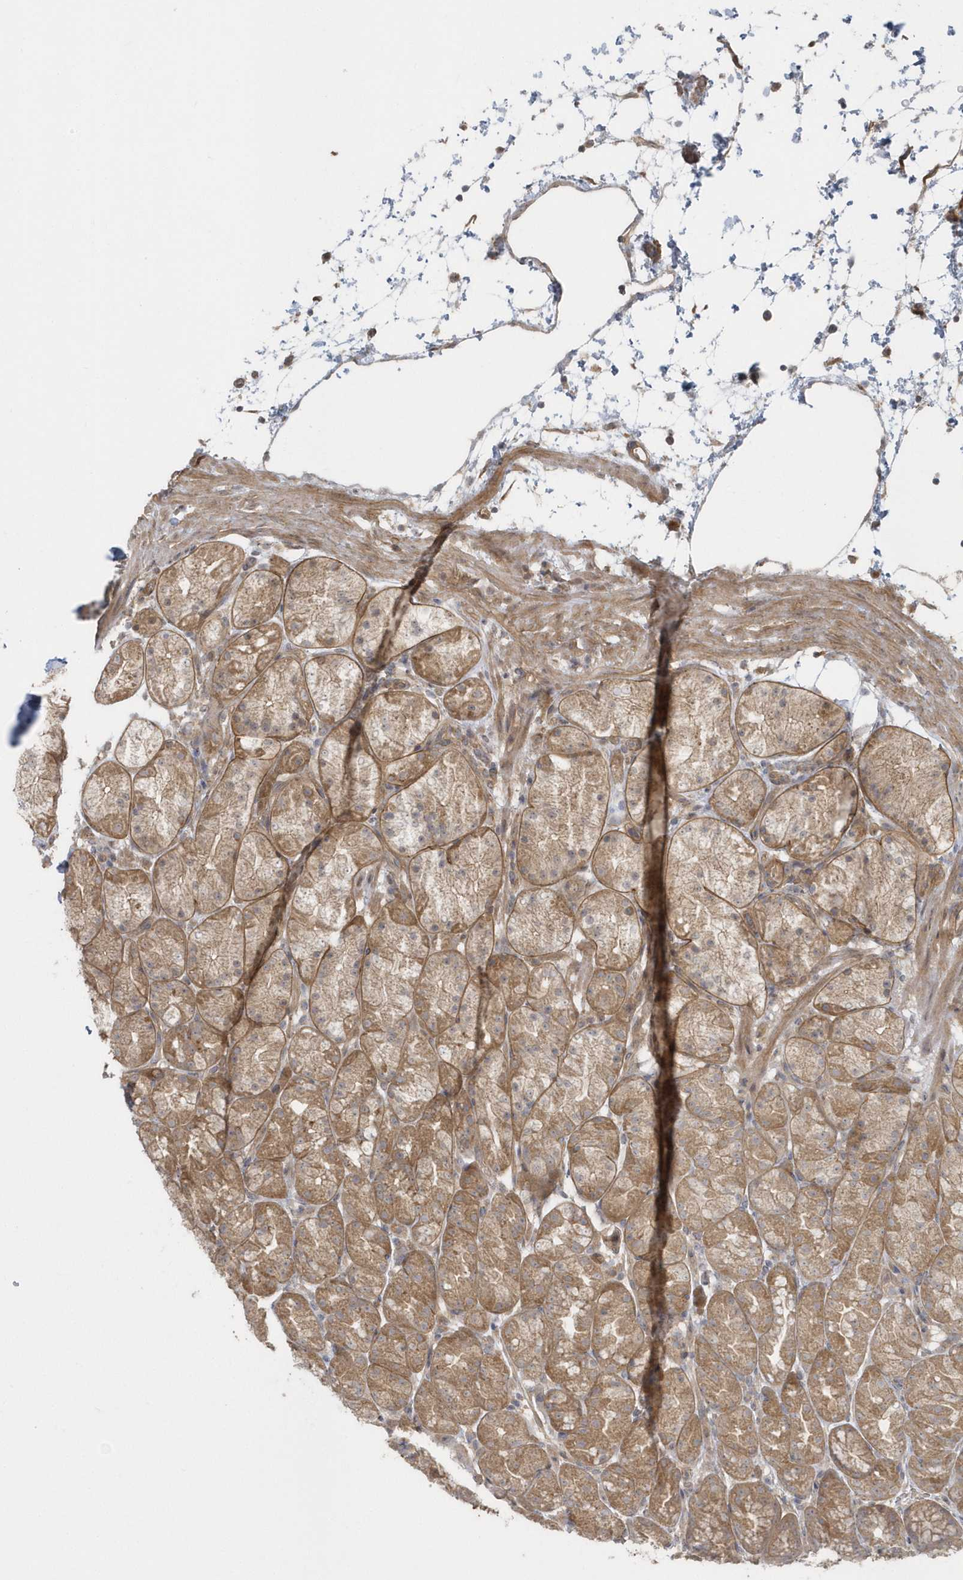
{"staining": {"intensity": "strong", "quantity": "25%-75%", "location": "cytoplasmic/membranous"}, "tissue": "stomach", "cell_type": "Glandular cells", "image_type": "normal", "snomed": [{"axis": "morphology", "description": "Normal tissue, NOS"}, {"axis": "topography", "description": "Stomach, upper"}], "caption": "Protein expression analysis of unremarkable human stomach reveals strong cytoplasmic/membranous staining in about 25%-75% of glandular cells. The protein of interest is shown in brown color, while the nuclei are stained blue.", "gene": "ACTR1A", "patient": {"sex": "male", "age": 48}}